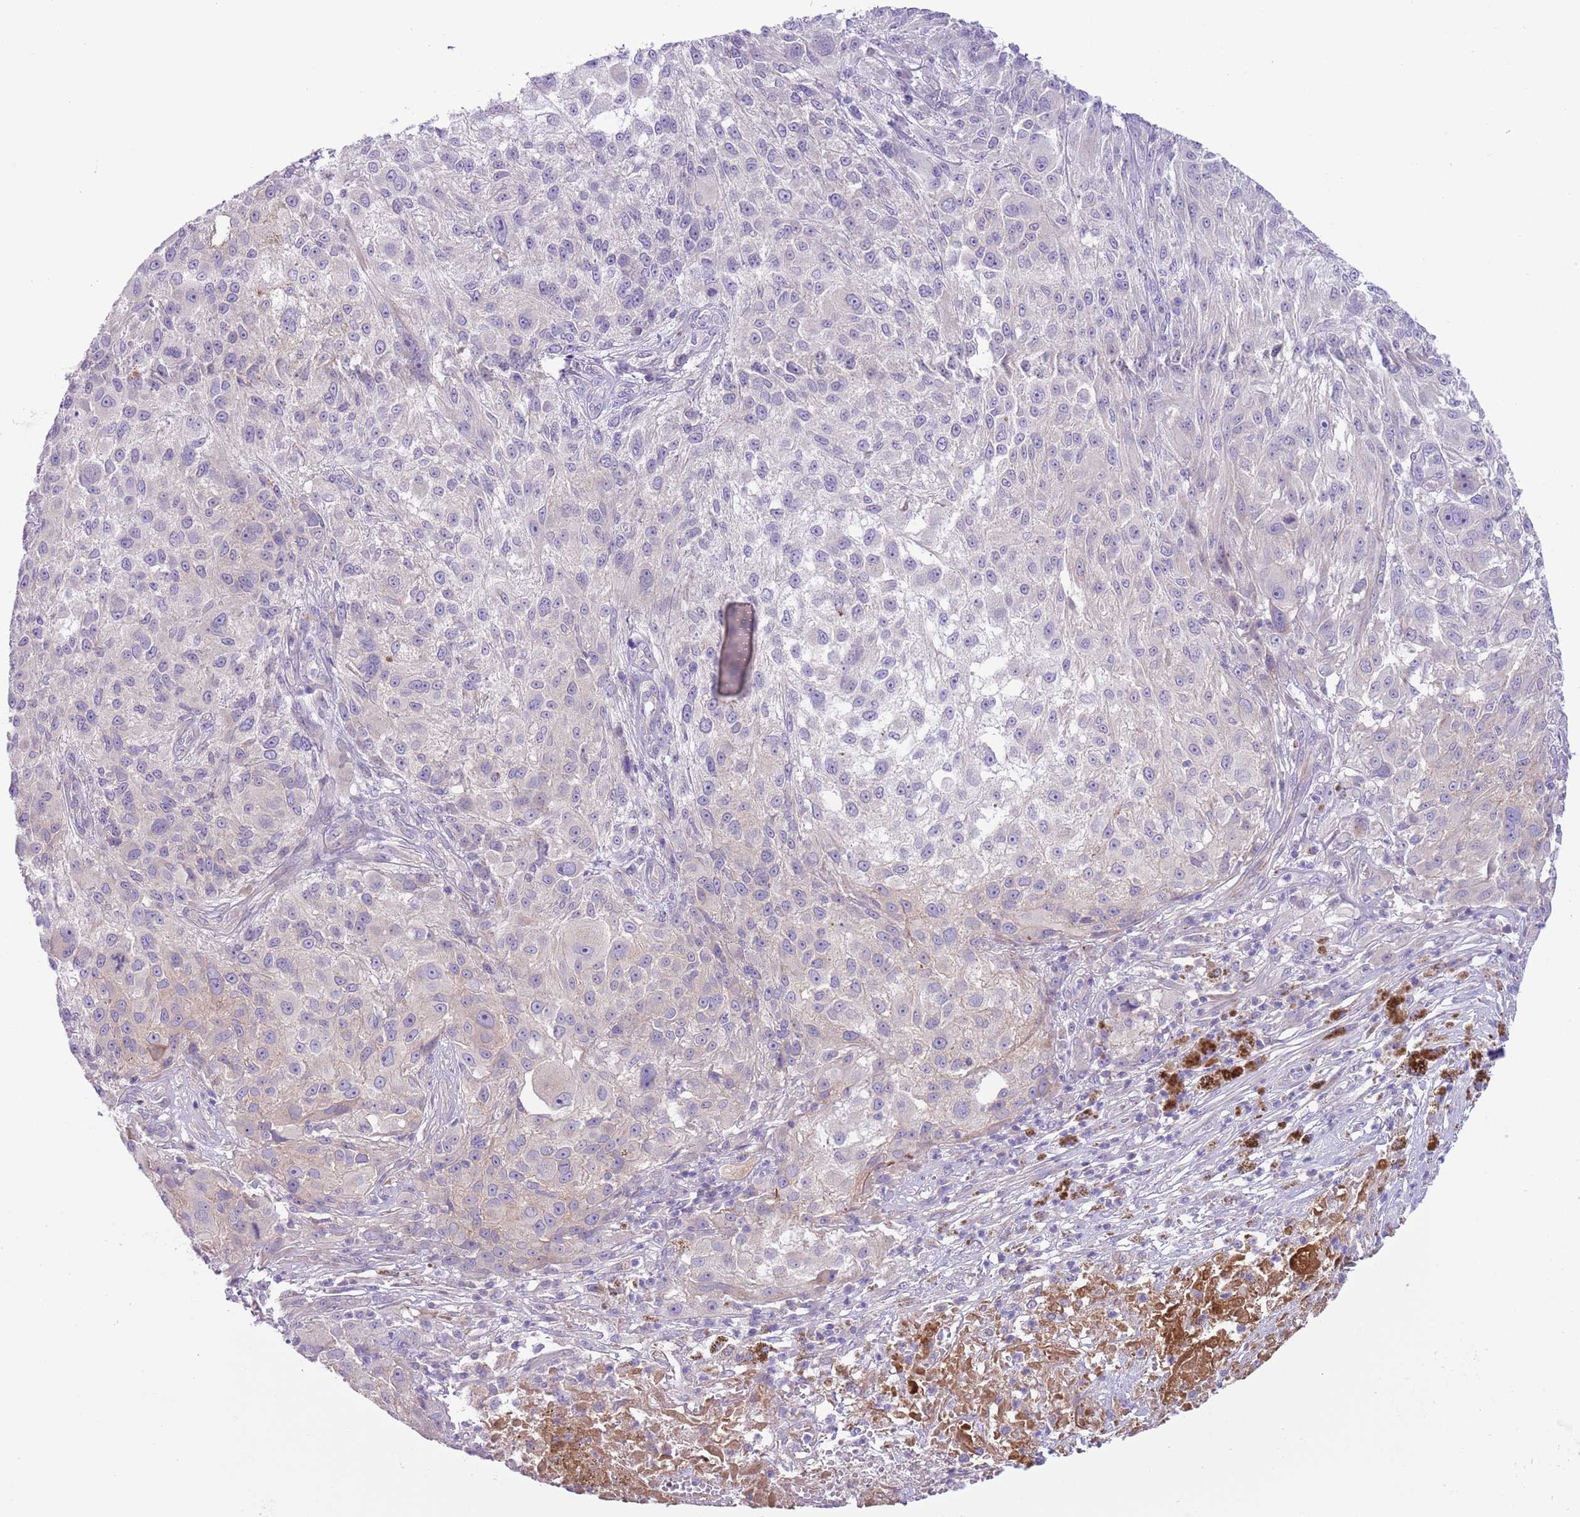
{"staining": {"intensity": "negative", "quantity": "none", "location": "none"}, "tissue": "melanoma", "cell_type": "Tumor cells", "image_type": "cancer", "snomed": [{"axis": "morphology", "description": "Normal morphology"}, {"axis": "morphology", "description": "Malignant melanoma, NOS"}, {"axis": "topography", "description": "Skin"}], "caption": "Protein analysis of malignant melanoma displays no significant staining in tumor cells.", "gene": "CFH", "patient": {"sex": "female", "age": 72}}